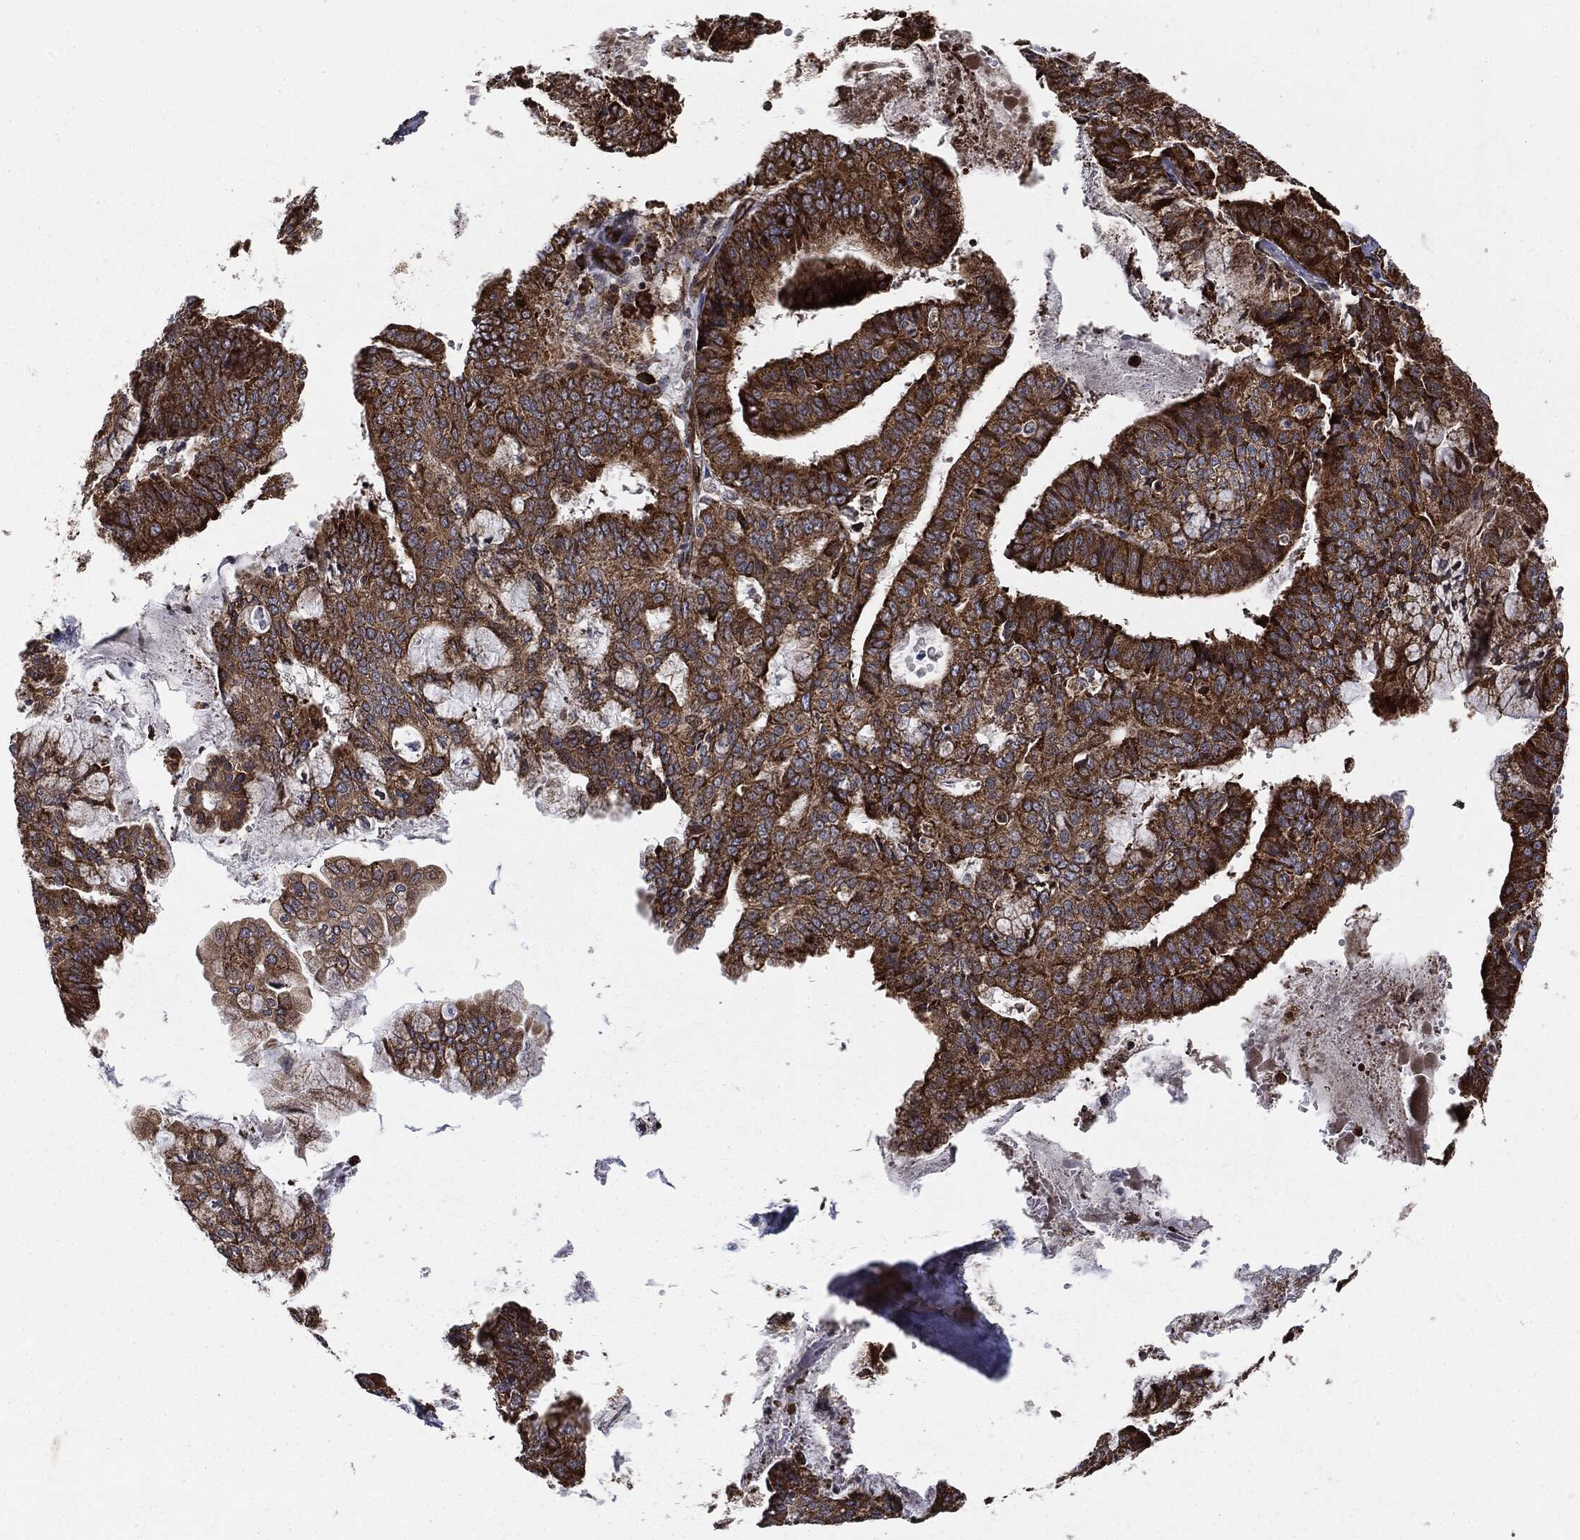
{"staining": {"intensity": "strong", "quantity": ">75%", "location": "cytoplasmic/membranous"}, "tissue": "endometrial cancer", "cell_type": "Tumor cells", "image_type": "cancer", "snomed": [{"axis": "morphology", "description": "Adenocarcinoma, NOS"}, {"axis": "topography", "description": "Endometrium"}], "caption": "Immunohistochemistry (IHC) histopathology image of neoplastic tissue: human endometrial cancer (adenocarcinoma) stained using immunohistochemistry (IHC) exhibits high levels of strong protein expression localized specifically in the cytoplasmic/membranous of tumor cells, appearing as a cytoplasmic/membranous brown color.", "gene": "CYLD", "patient": {"sex": "female", "age": 63}}